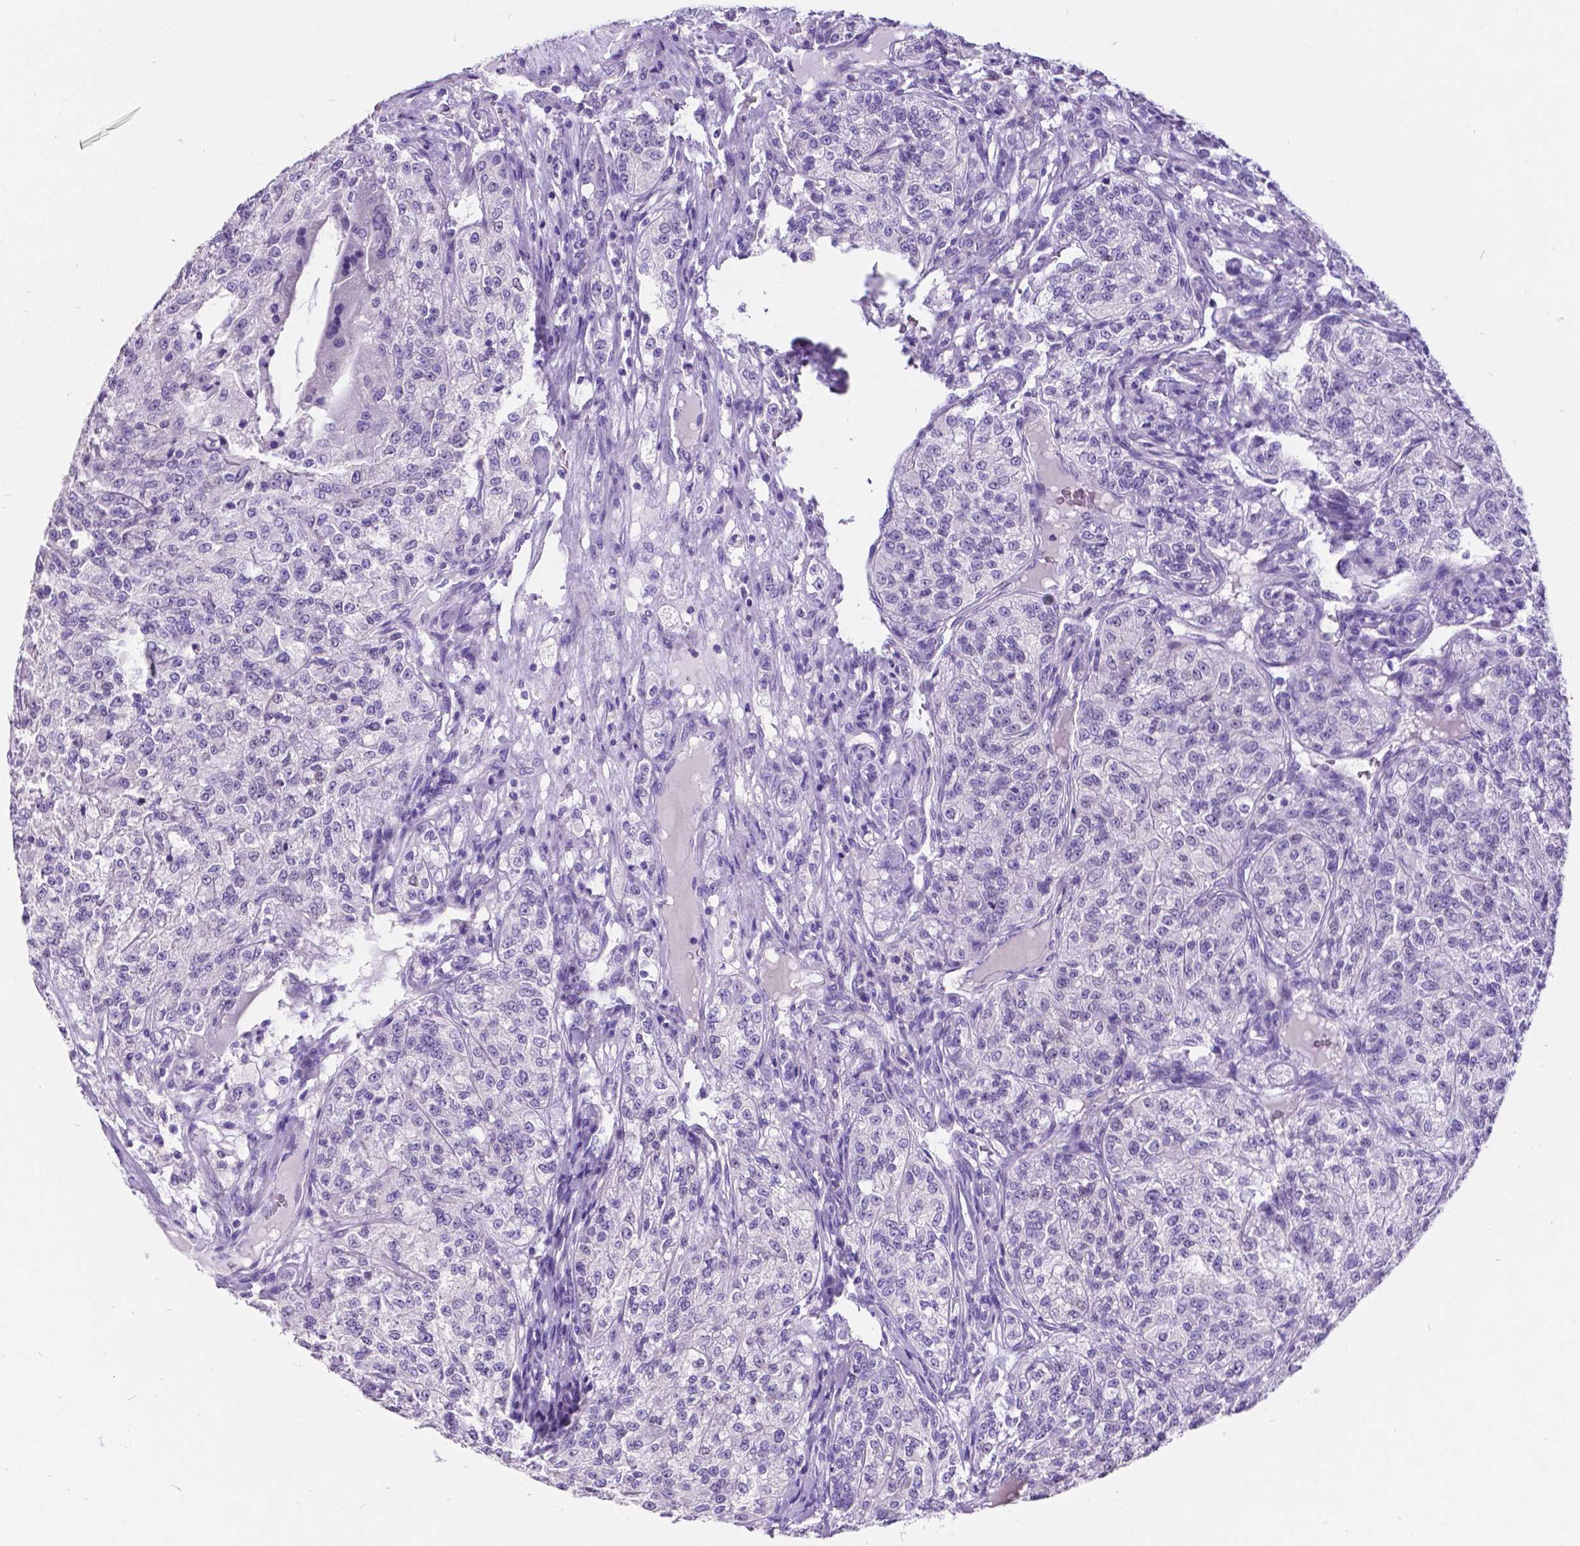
{"staining": {"intensity": "negative", "quantity": "none", "location": "none"}, "tissue": "renal cancer", "cell_type": "Tumor cells", "image_type": "cancer", "snomed": [{"axis": "morphology", "description": "Adenocarcinoma, NOS"}, {"axis": "topography", "description": "Kidney"}], "caption": "This is an immunohistochemistry photomicrograph of renal adenocarcinoma. There is no staining in tumor cells.", "gene": "SATB2", "patient": {"sex": "female", "age": 63}}